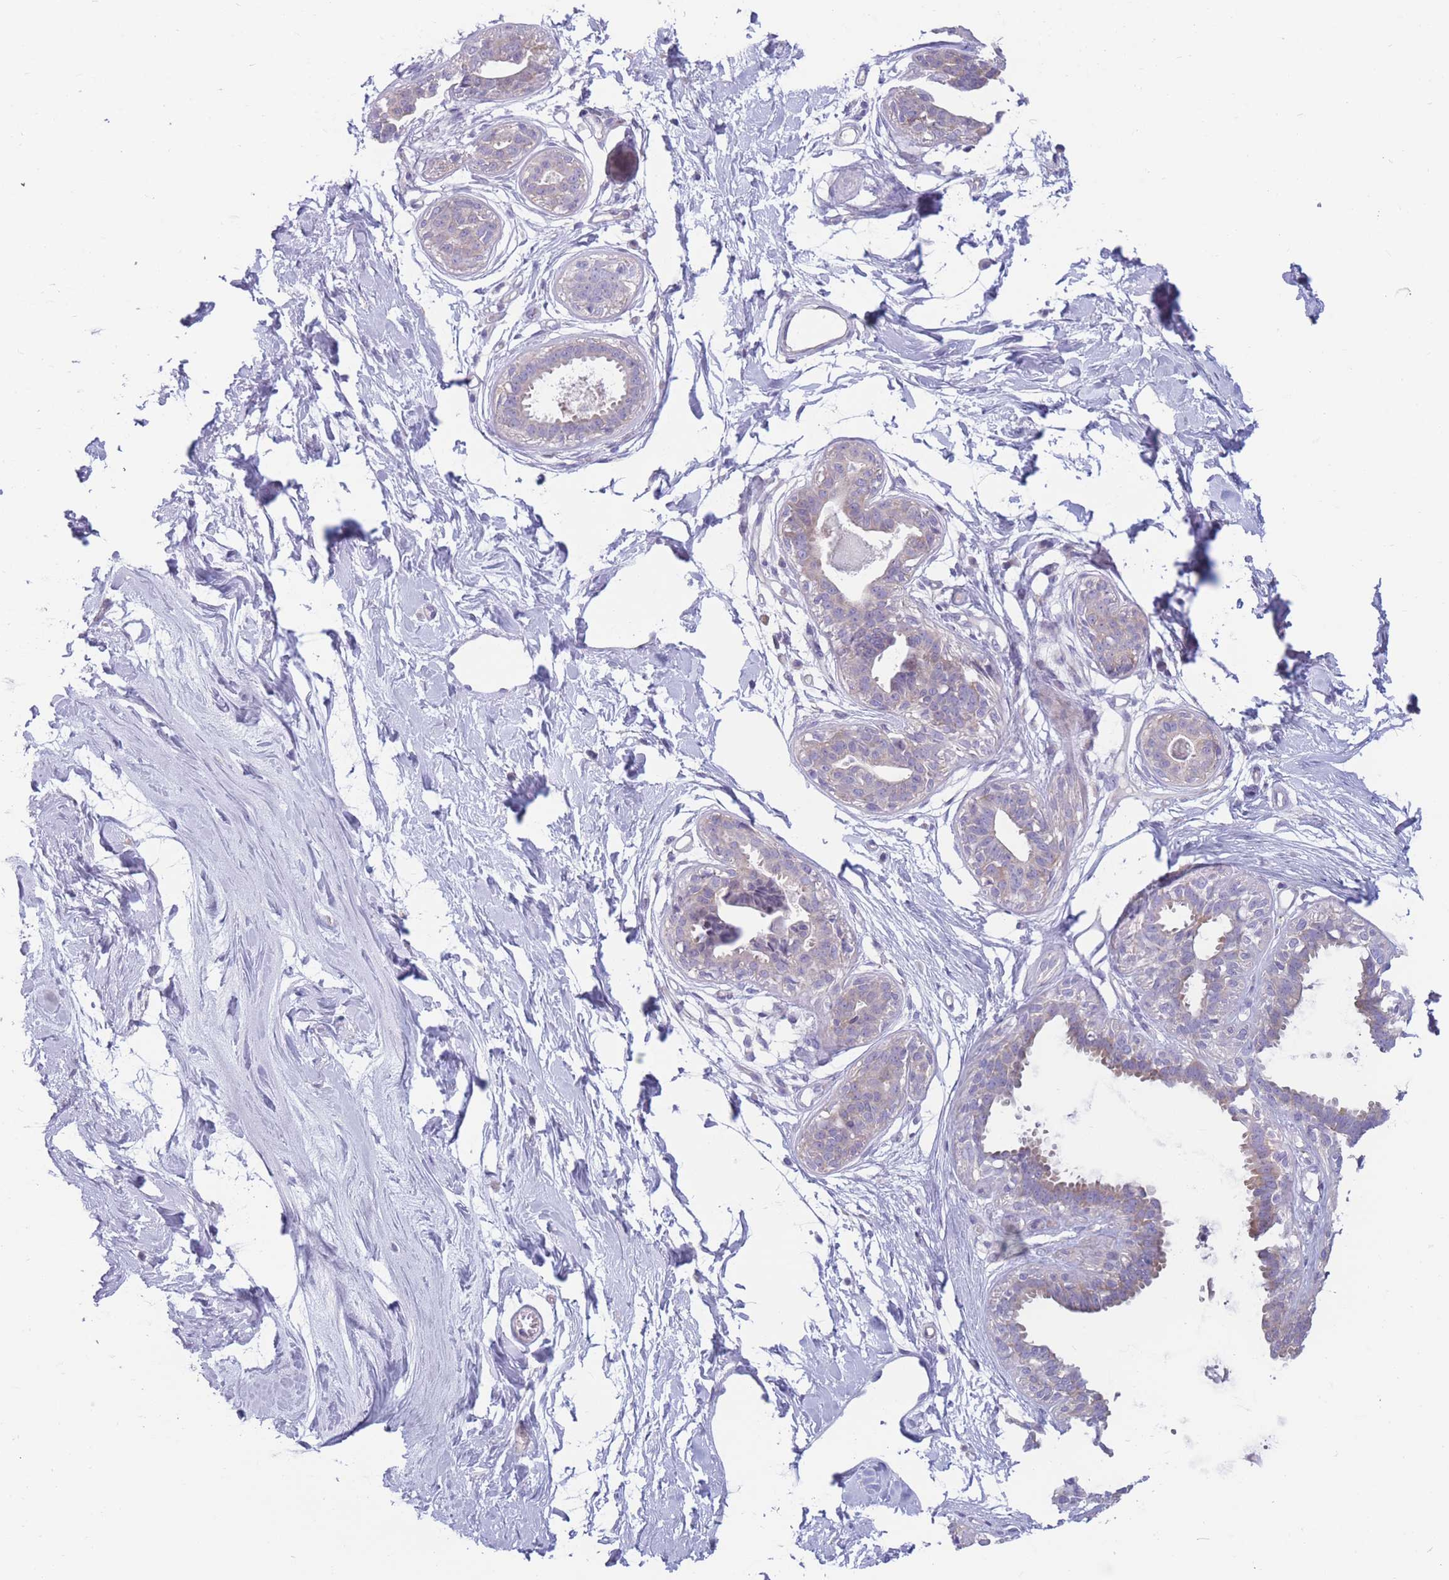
{"staining": {"intensity": "negative", "quantity": "none", "location": "none"}, "tissue": "breast", "cell_type": "Adipocytes", "image_type": "normal", "snomed": [{"axis": "morphology", "description": "Normal tissue, NOS"}, {"axis": "topography", "description": "Breast"}], "caption": "Histopathology image shows no protein staining in adipocytes of benign breast.", "gene": "PDE4A", "patient": {"sex": "female", "age": 45}}